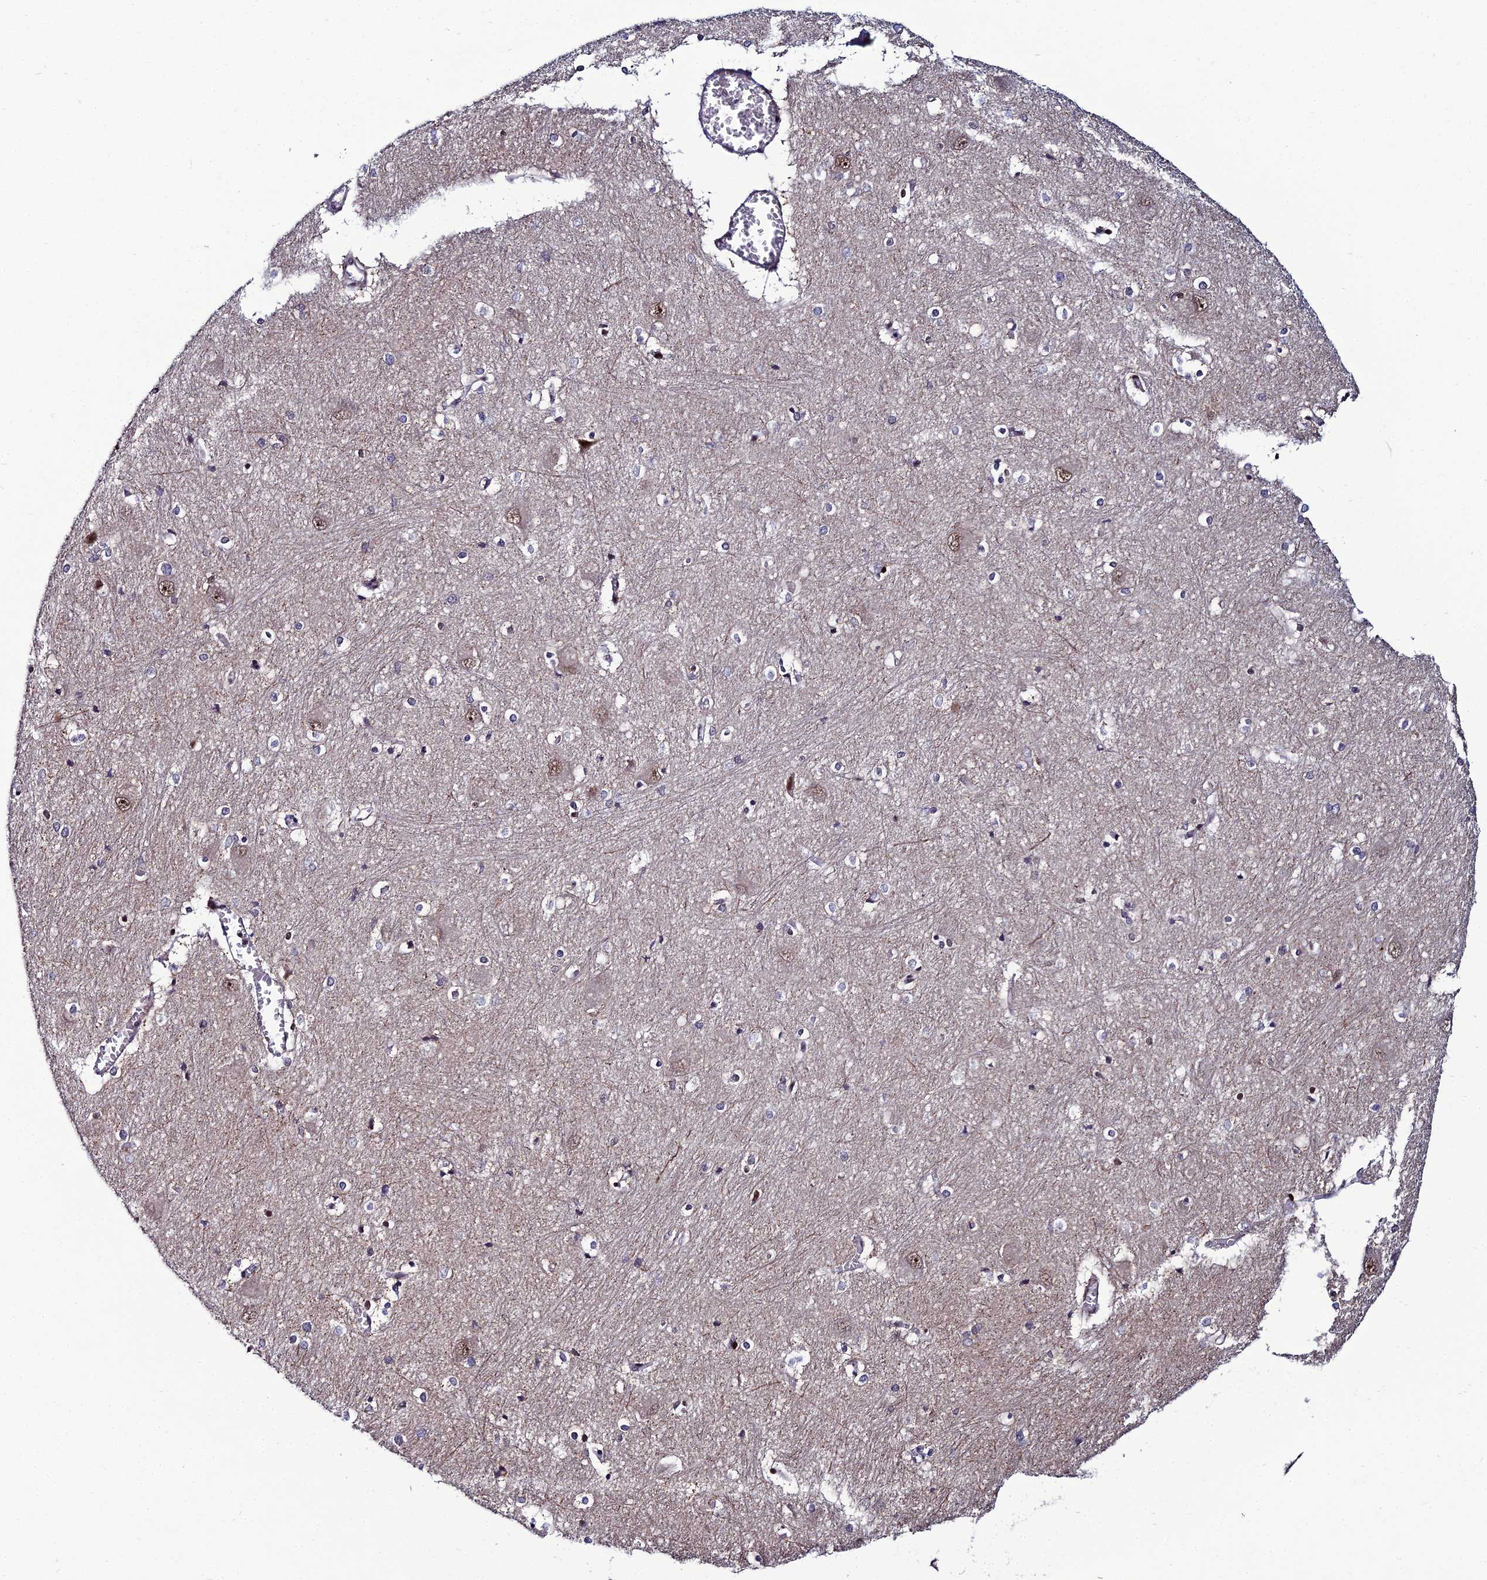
{"staining": {"intensity": "negative", "quantity": "none", "location": "none"}, "tissue": "caudate", "cell_type": "Glial cells", "image_type": "normal", "snomed": [{"axis": "morphology", "description": "Normal tissue, NOS"}, {"axis": "topography", "description": "Lateral ventricle wall"}], "caption": "IHC of benign caudate reveals no expression in glial cells.", "gene": "ZNF668", "patient": {"sex": "male", "age": 37}}